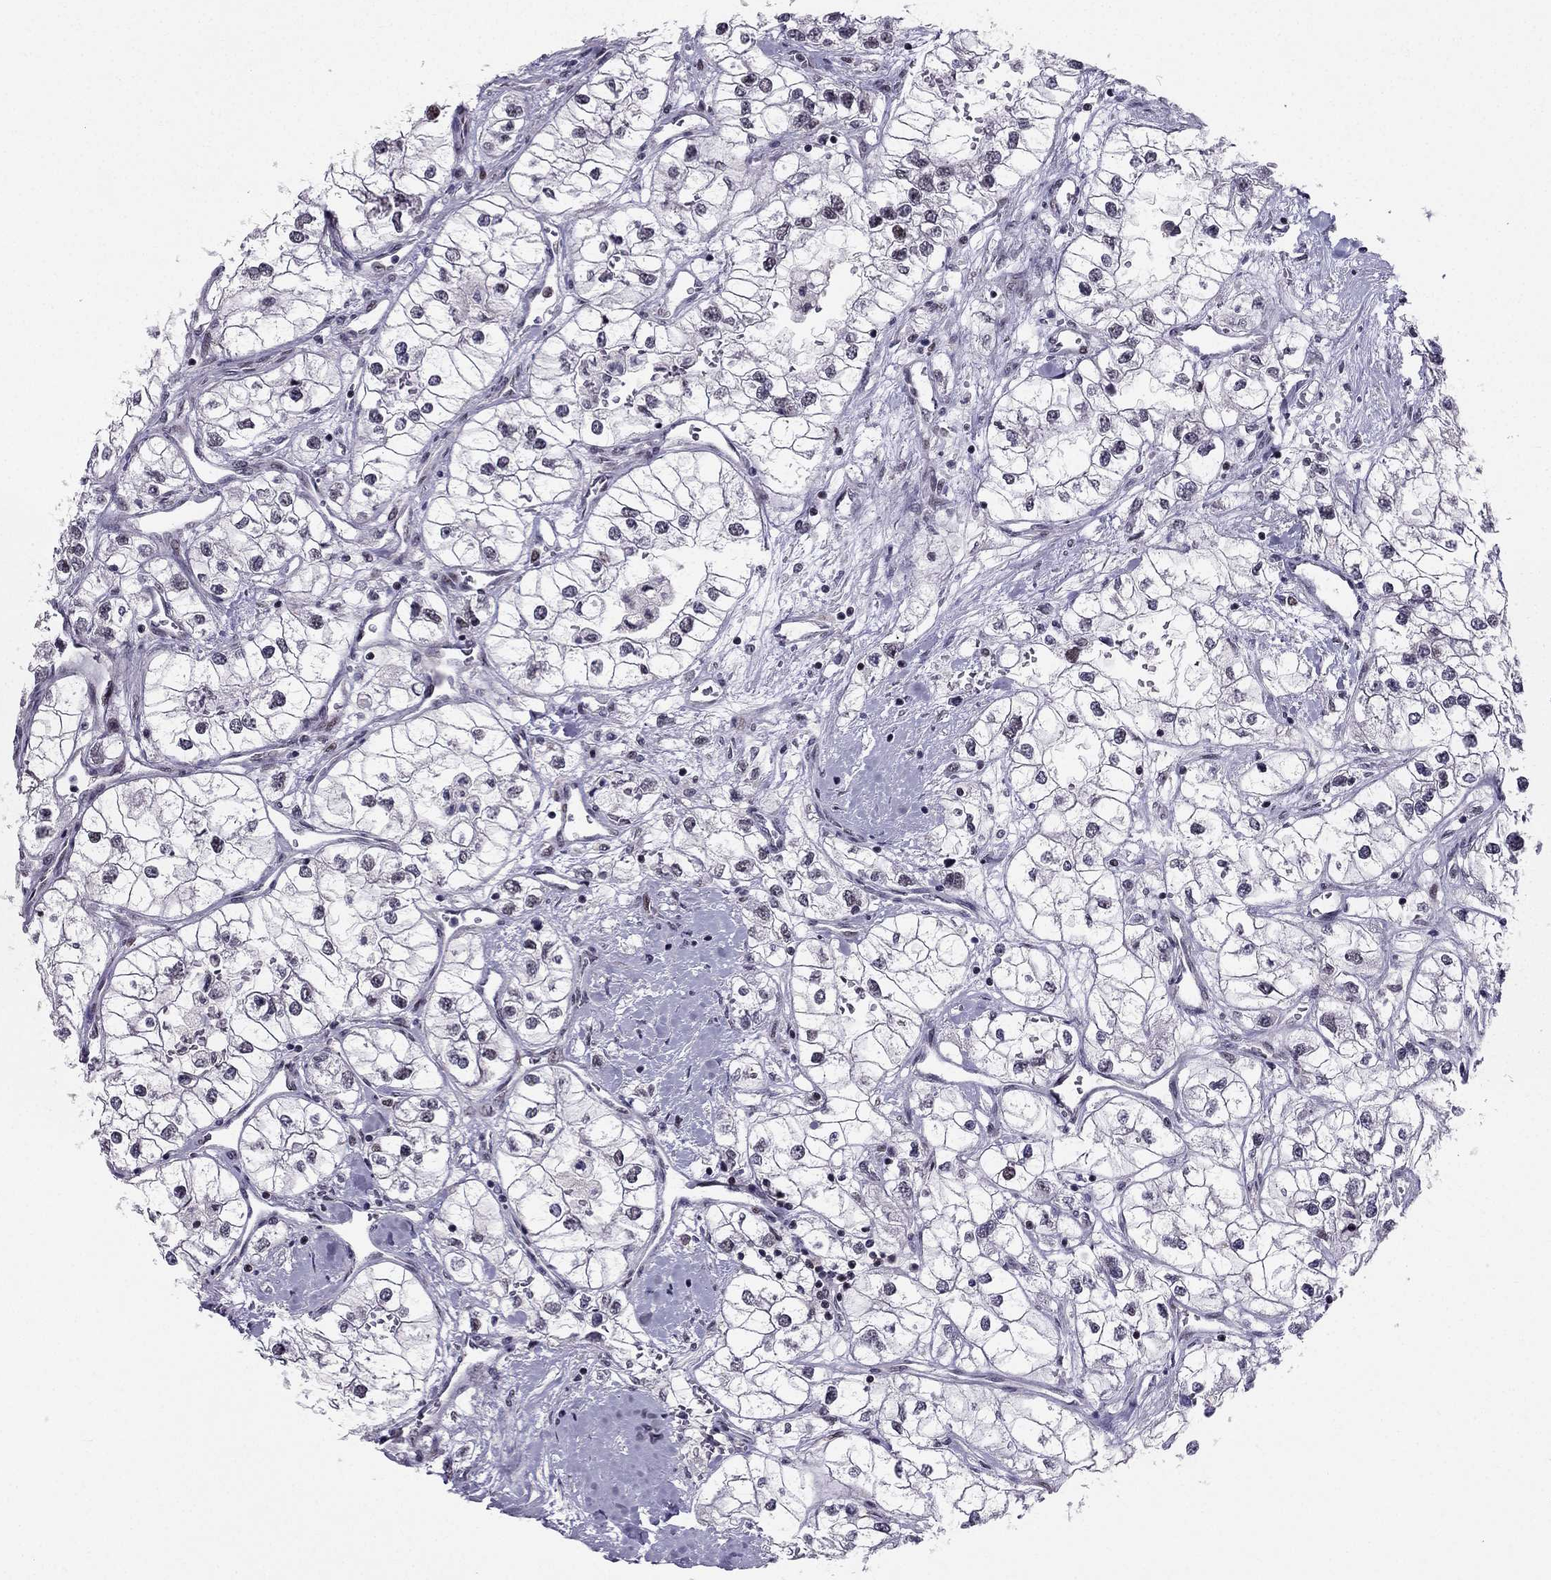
{"staining": {"intensity": "negative", "quantity": "none", "location": "none"}, "tissue": "renal cancer", "cell_type": "Tumor cells", "image_type": "cancer", "snomed": [{"axis": "morphology", "description": "Adenocarcinoma, NOS"}, {"axis": "topography", "description": "Kidney"}], "caption": "The immunohistochemistry histopathology image has no significant staining in tumor cells of renal cancer tissue. (DAB immunohistochemistry (IHC), high magnification).", "gene": "RPRD2", "patient": {"sex": "male", "age": 59}}